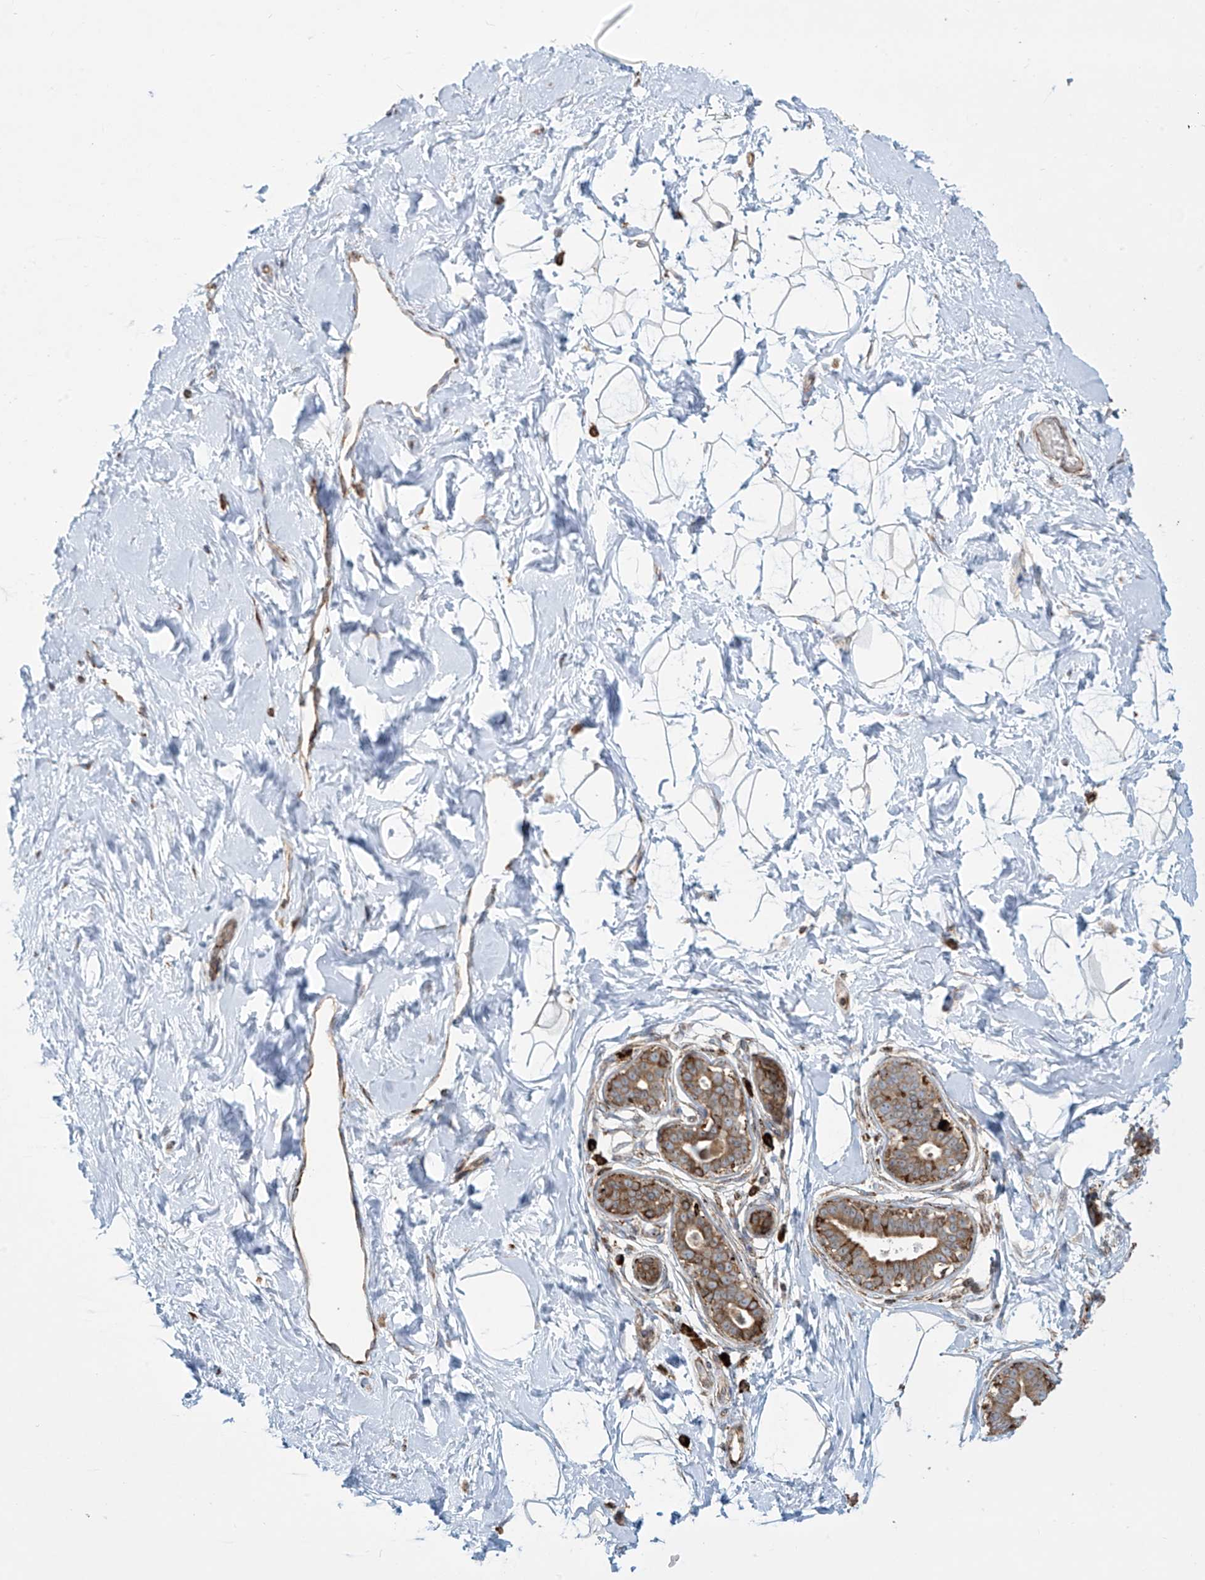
{"staining": {"intensity": "negative", "quantity": "none", "location": "none"}, "tissue": "breast", "cell_type": "Adipocytes", "image_type": "normal", "snomed": [{"axis": "morphology", "description": "Normal tissue, NOS"}, {"axis": "morphology", "description": "Adenoma, NOS"}, {"axis": "topography", "description": "Breast"}], "caption": "Micrograph shows no protein staining in adipocytes of normal breast.", "gene": "MX1", "patient": {"sex": "female", "age": 23}}